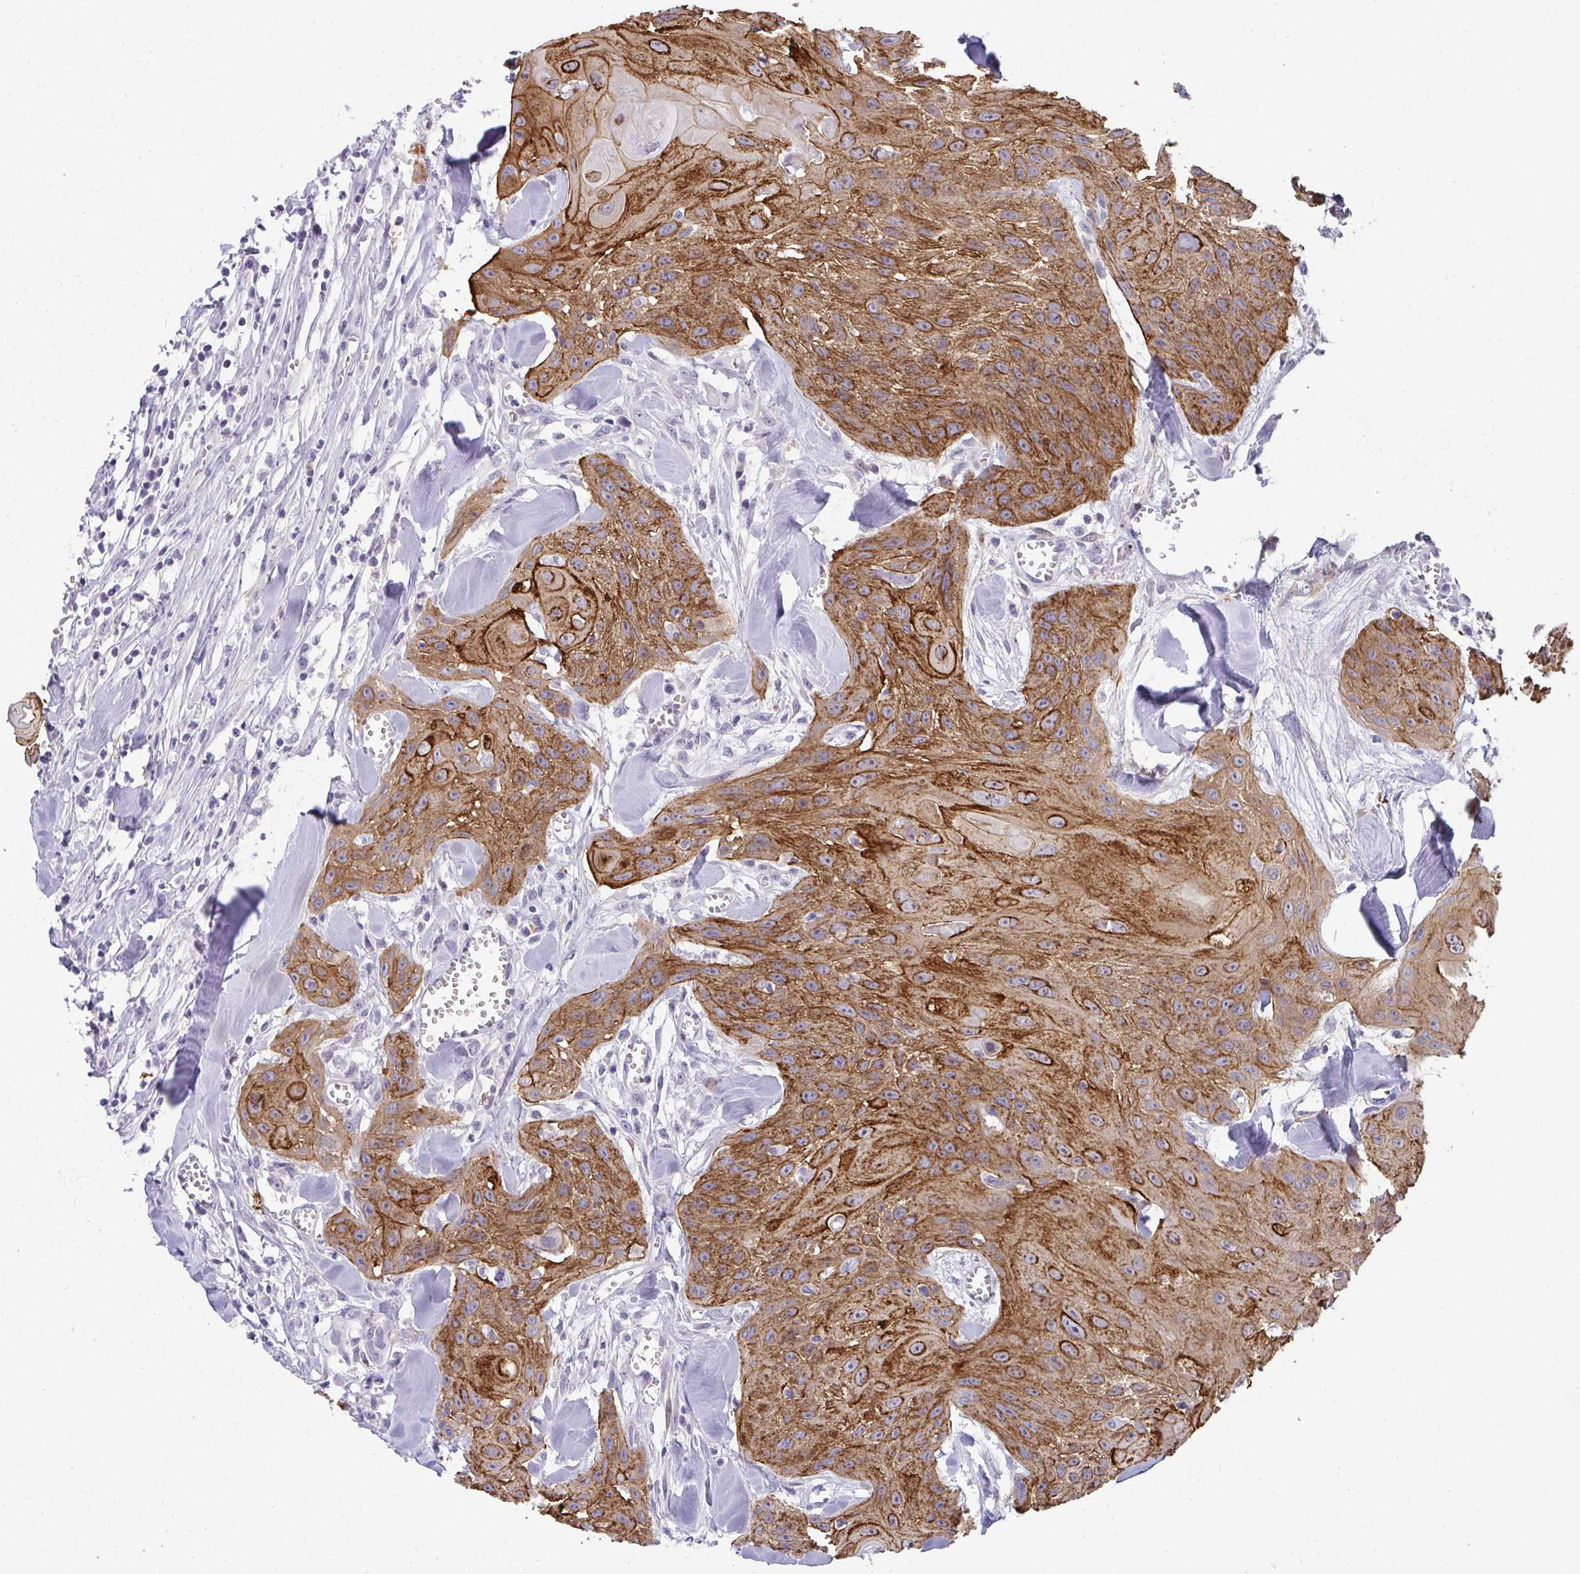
{"staining": {"intensity": "strong", "quantity": ">75%", "location": "cytoplasmic/membranous"}, "tissue": "head and neck cancer", "cell_type": "Tumor cells", "image_type": "cancer", "snomed": [{"axis": "morphology", "description": "Squamous cell carcinoma, NOS"}, {"axis": "topography", "description": "Lymph node"}, {"axis": "topography", "description": "Salivary gland"}, {"axis": "topography", "description": "Head-Neck"}], "caption": "Protein expression analysis of human head and neck cancer reveals strong cytoplasmic/membranous expression in about >75% of tumor cells.", "gene": "AK5", "patient": {"sex": "female", "age": 74}}